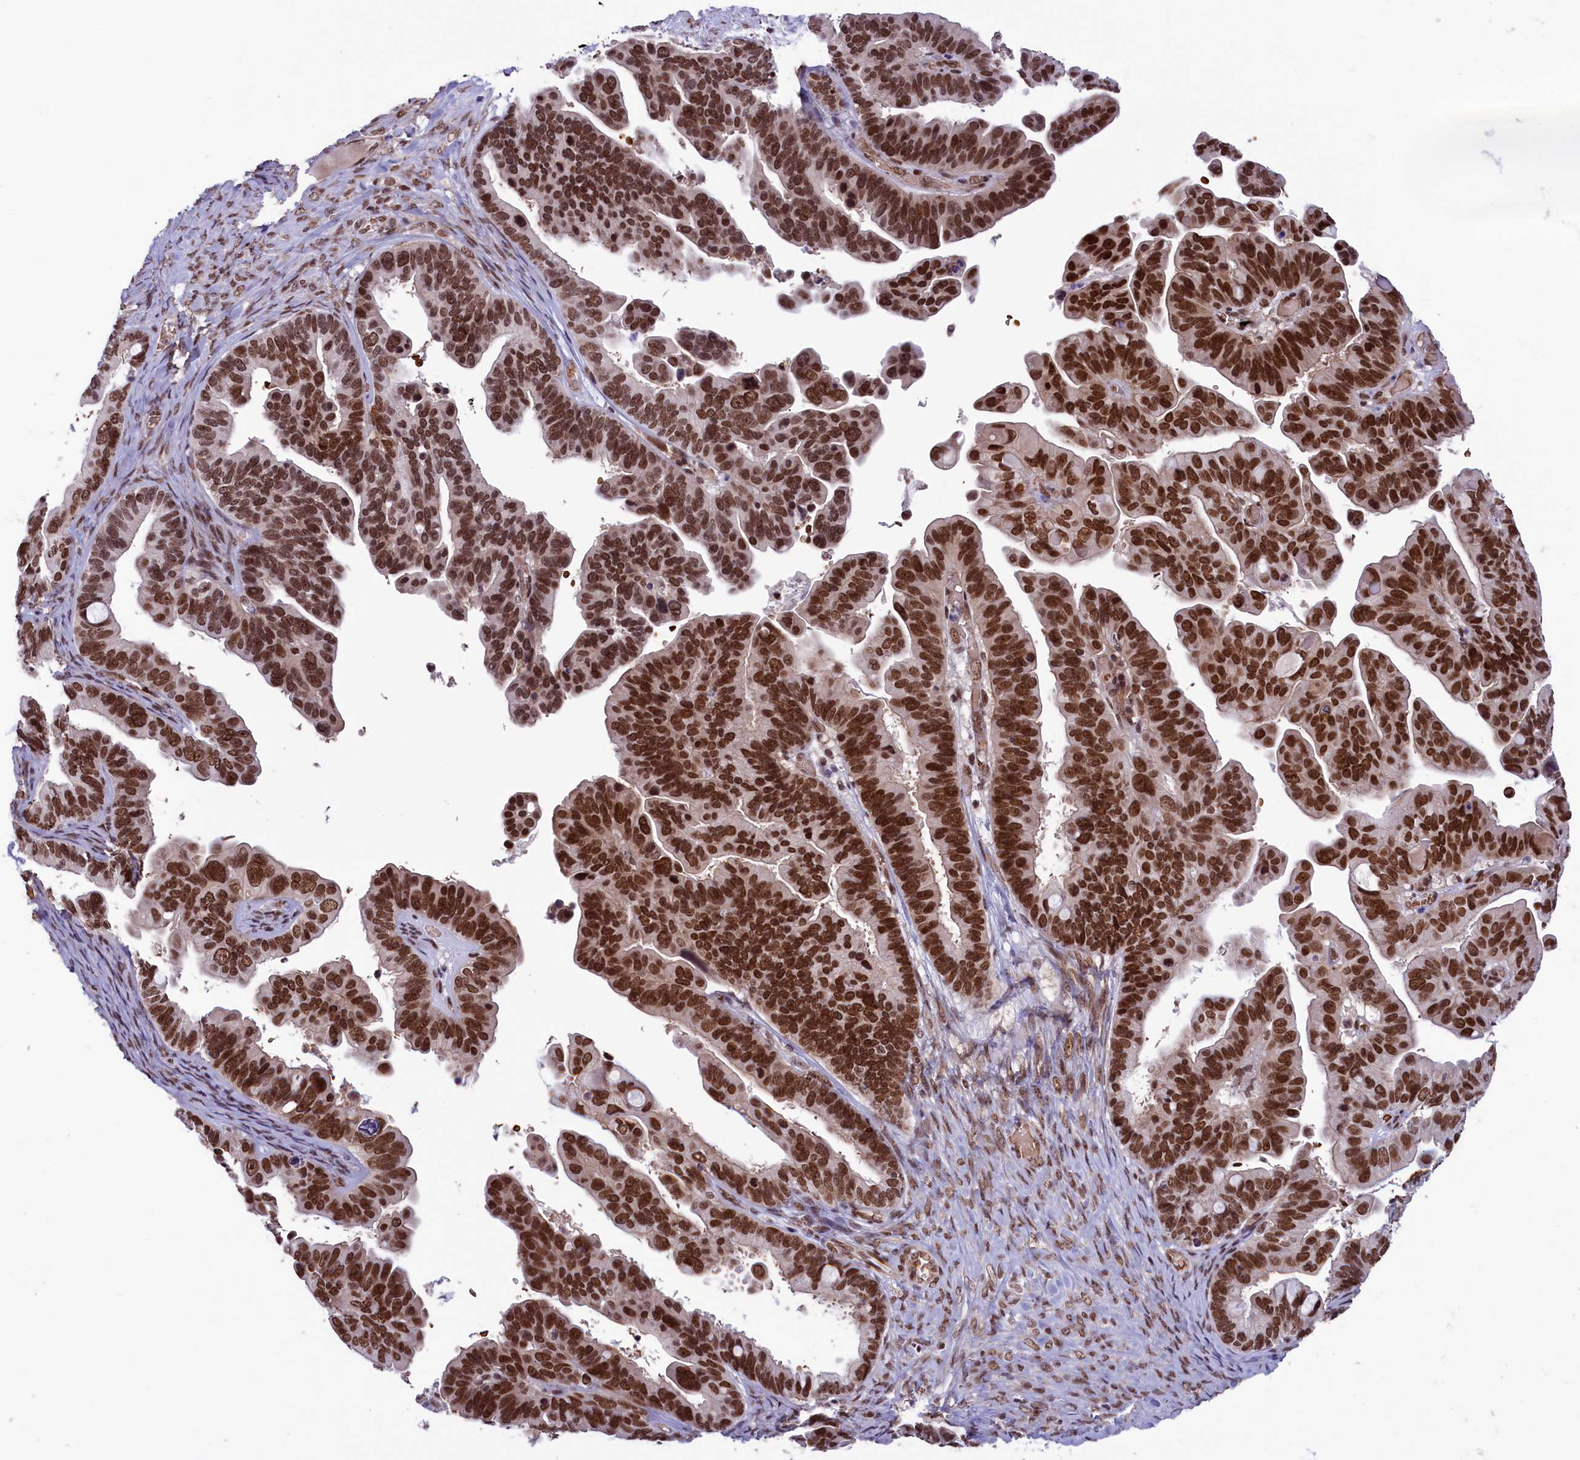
{"staining": {"intensity": "strong", "quantity": ">75%", "location": "nuclear"}, "tissue": "ovarian cancer", "cell_type": "Tumor cells", "image_type": "cancer", "snomed": [{"axis": "morphology", "description": "Cystadenocarcinoma, serous, NOS"}, {"axis": "topography", "description": "Ovary"}], "caption": "Serous cystadenocarcinoma (ovarian) stained with a brown dye reveals strong nuclear positive positivity in approximately >75% of tumor cells.", "gene": "MPHOSPH8", "patient": {"sex": "female", "age": 56}}